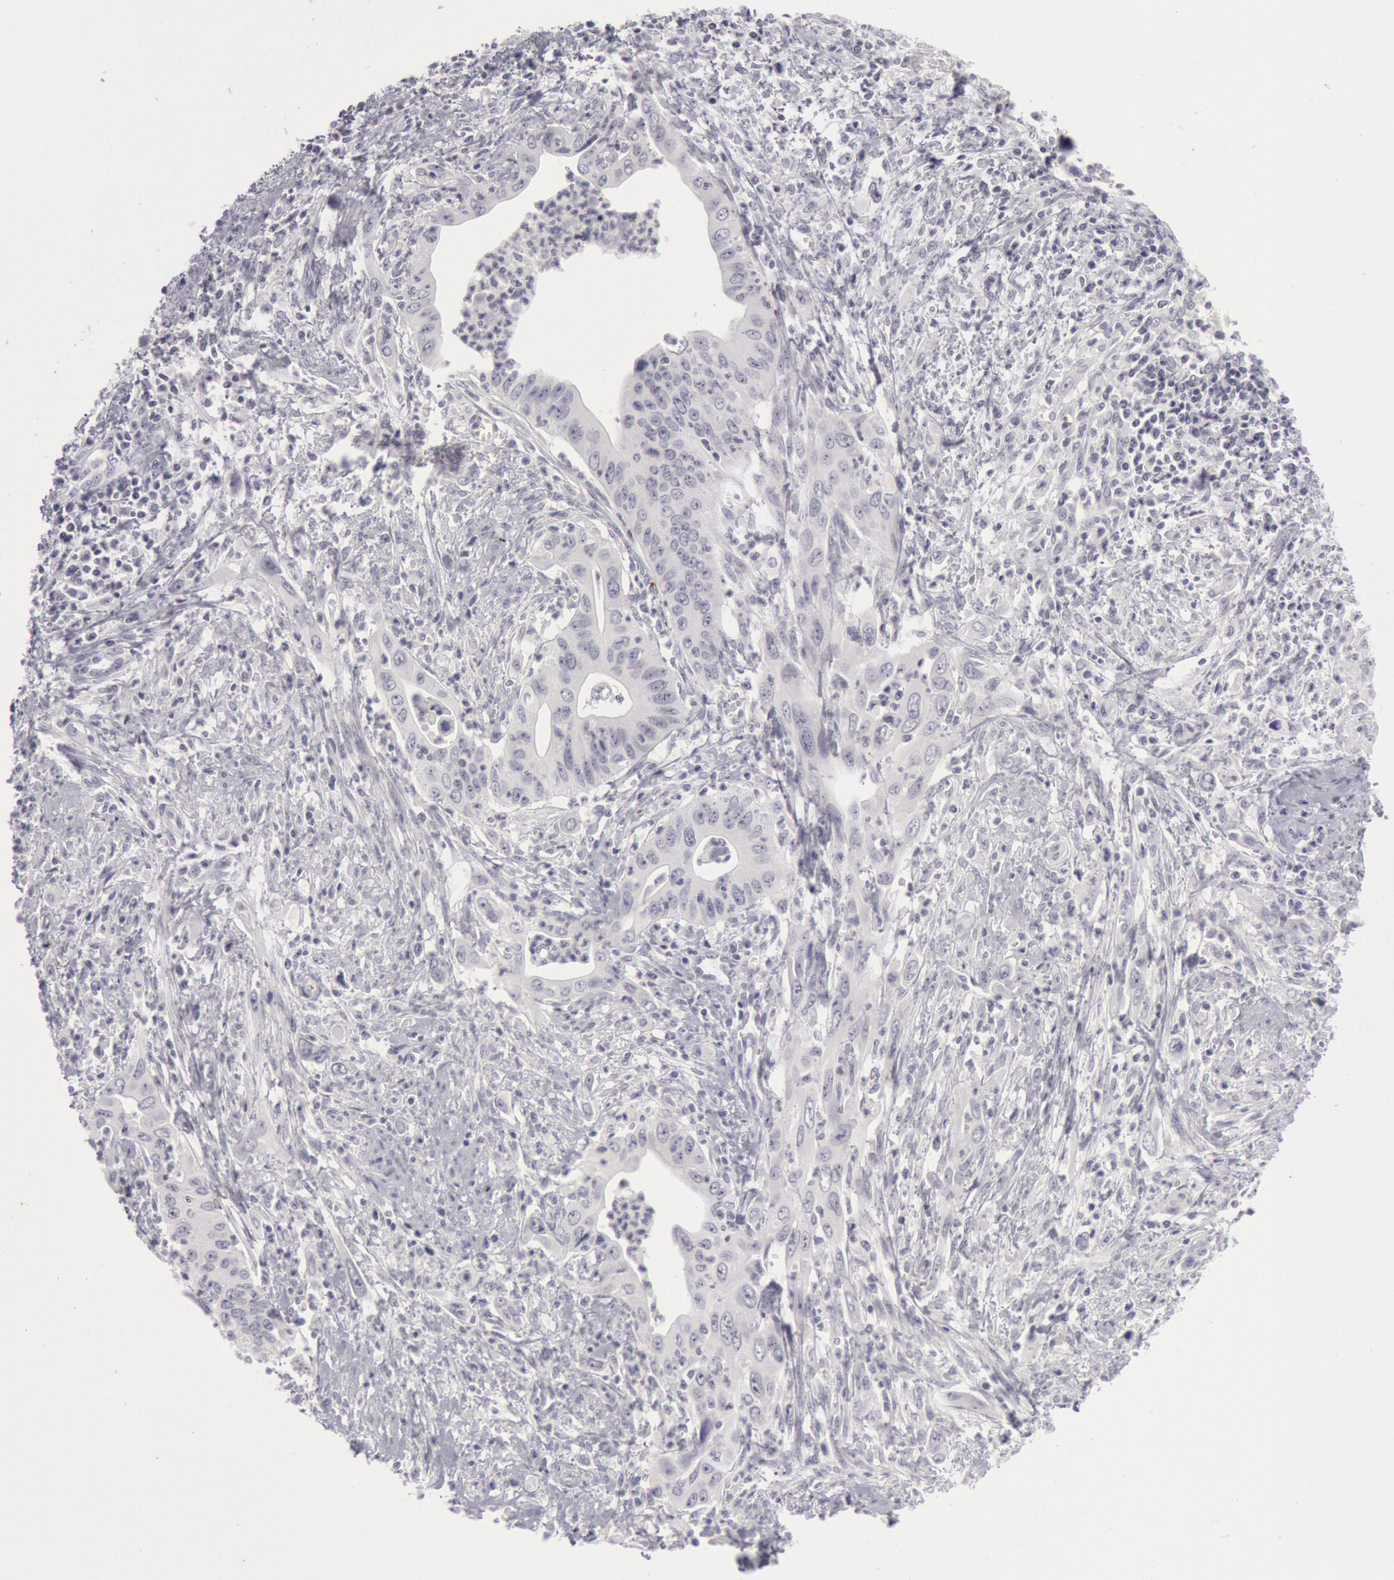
{"staining": {"intensity": "negative", "quantity": "none", "location": "none"}, "tissue": "cervical cancer", "cell_type": "Tumor cells", "image_type": "cancer", "snomed": [{"axis": "morphology", "description": "Normal tissue, NOS"}, {"axis": "morphology", "description": "Adenocarcinoma, NOS"}, {"axis": "topography", "description": "Cervix"}], "caption": "The image reveals no staining of tumor cells in cervical cancer (adenocarcinoma).", "gene": "KRT16", "patient": {"sex": "female", "age": 34}}